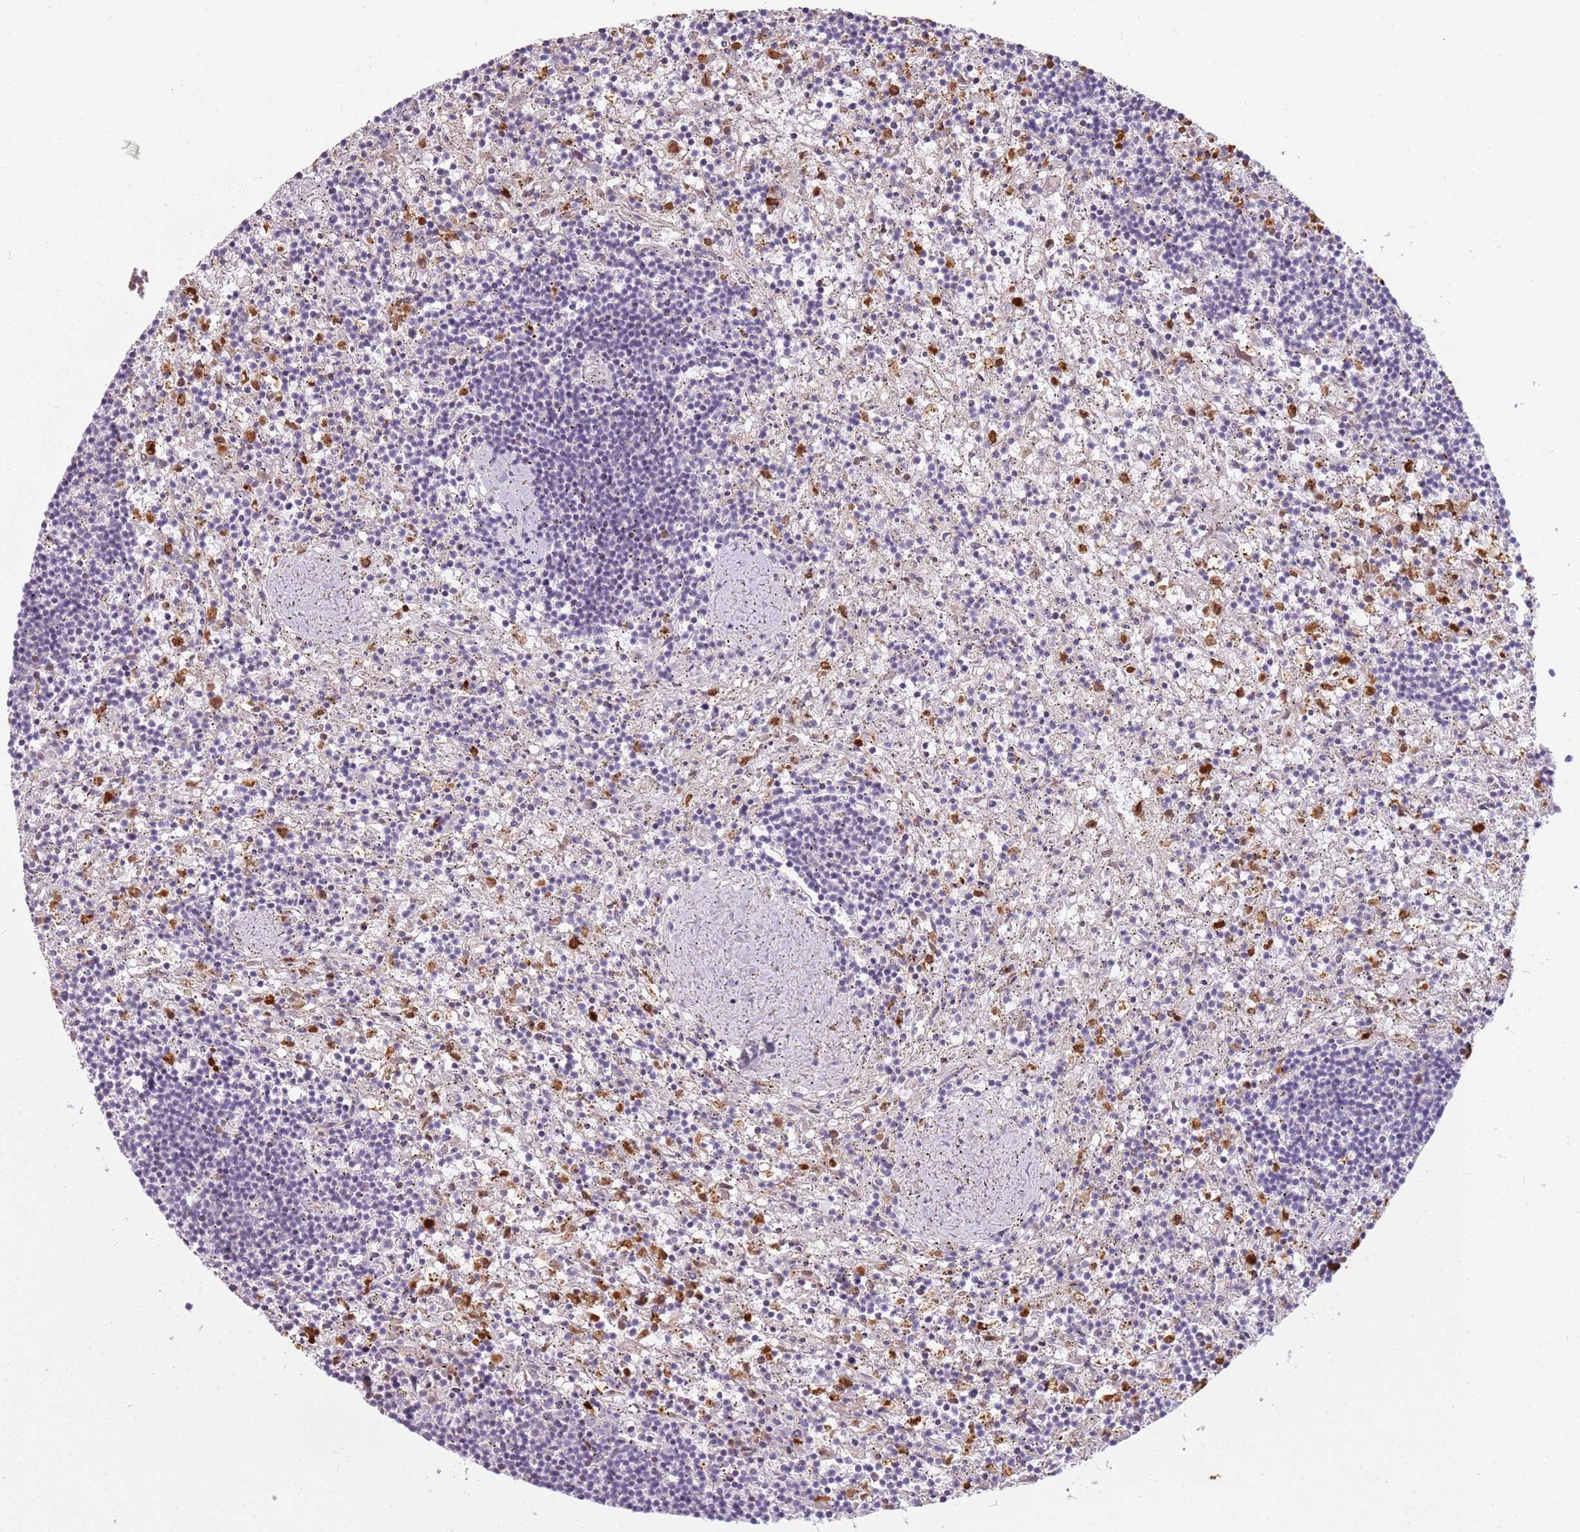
{"staining": {"intensity": "negative", "quantity": "none", "location": "none"}, "tissue": "lymphoma", "cell_type": "Tumor cells", "image_type": "cancer", "snomed": [{"axis": "morphology", "description": "Malignant lymphoma, non-Hodgkin's type, Low grade"}, {"axis": "topography", "description": "Spleen"}], "caption": "A photomicrograph of lymphoma stained for a protein reveals no brown staining in tumor cells.", "gene": "SPAG4", "patient": {"sex": "male", "age": 76}}